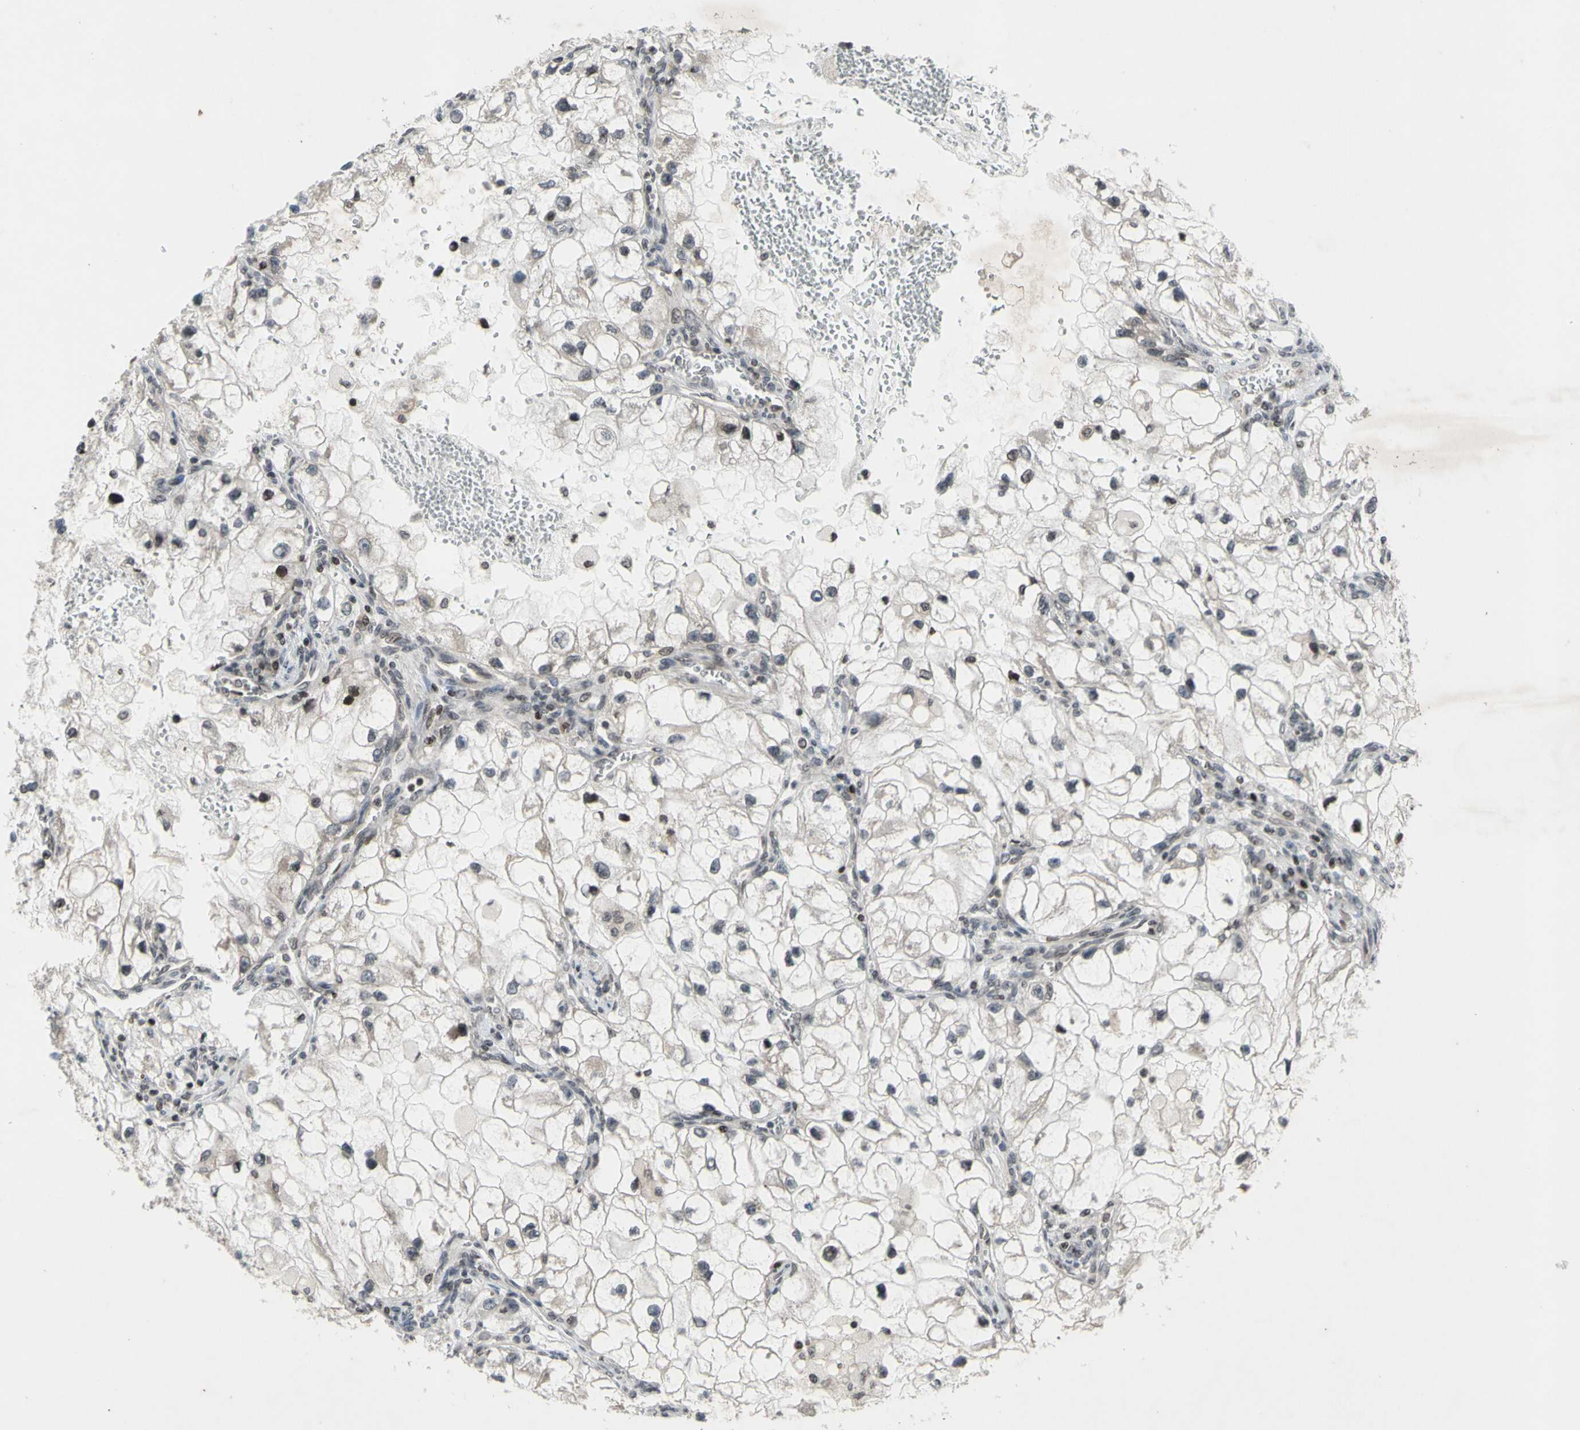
{"staining": {"intensity": "negative", "quantity": "none", "location": "none"}, "tissue": "renal cancer", "cell_type": "Tumor cells", "image_type": "cancer", "snomed": [{"axis": "morphology", "description": "Adenocarcinoma, NOS"}, {"axis": "topography", "description": "Kidney"}], "caption": "DAB immunohistochemical staining of human renal adenocarcinoma exhibits no significant positivity in tumor cells.", "gene": "XPO1", "patient": {"sex": "female", "age": 70}}